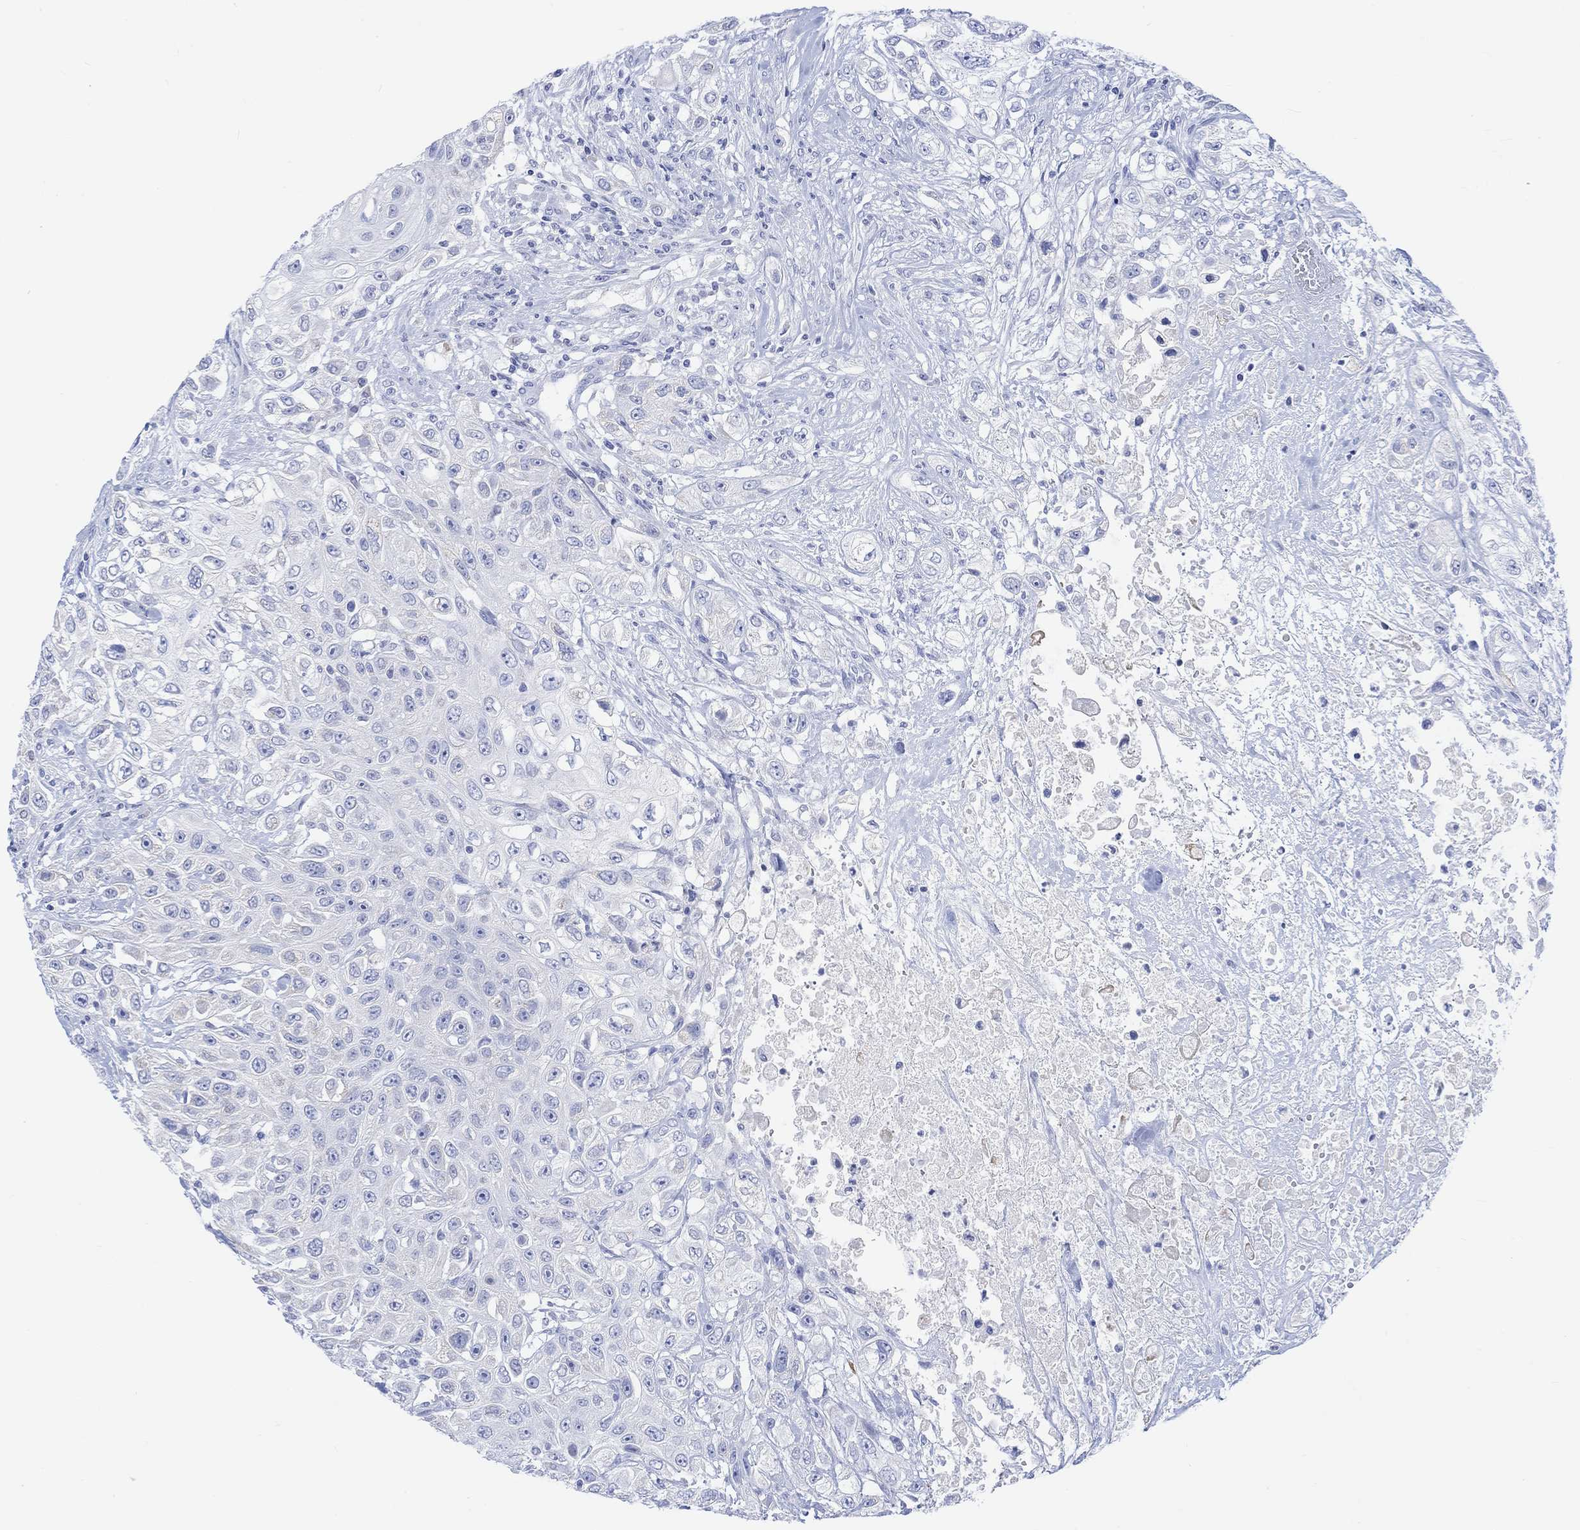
{"staining": {"intensity": "negative", "quantity": "none", "location": "none"}, "tissue": "urothelial cancer", "cell_type": "Tumor cells", "image_type": "cancer", "snomed": [{"axis": "morphology", "description": "Urothelial carcinoma, High grade"}, {"axis": "topography", "description": "Urinary bladder"}], "caption": "DAB (3,3'-diaminobenzidine) immunohistochemical staining of urothelial cancer shows no significant expression in tumor cells.", "gene": "CALCA", "patient": {"sex": "female", "age": 56}}